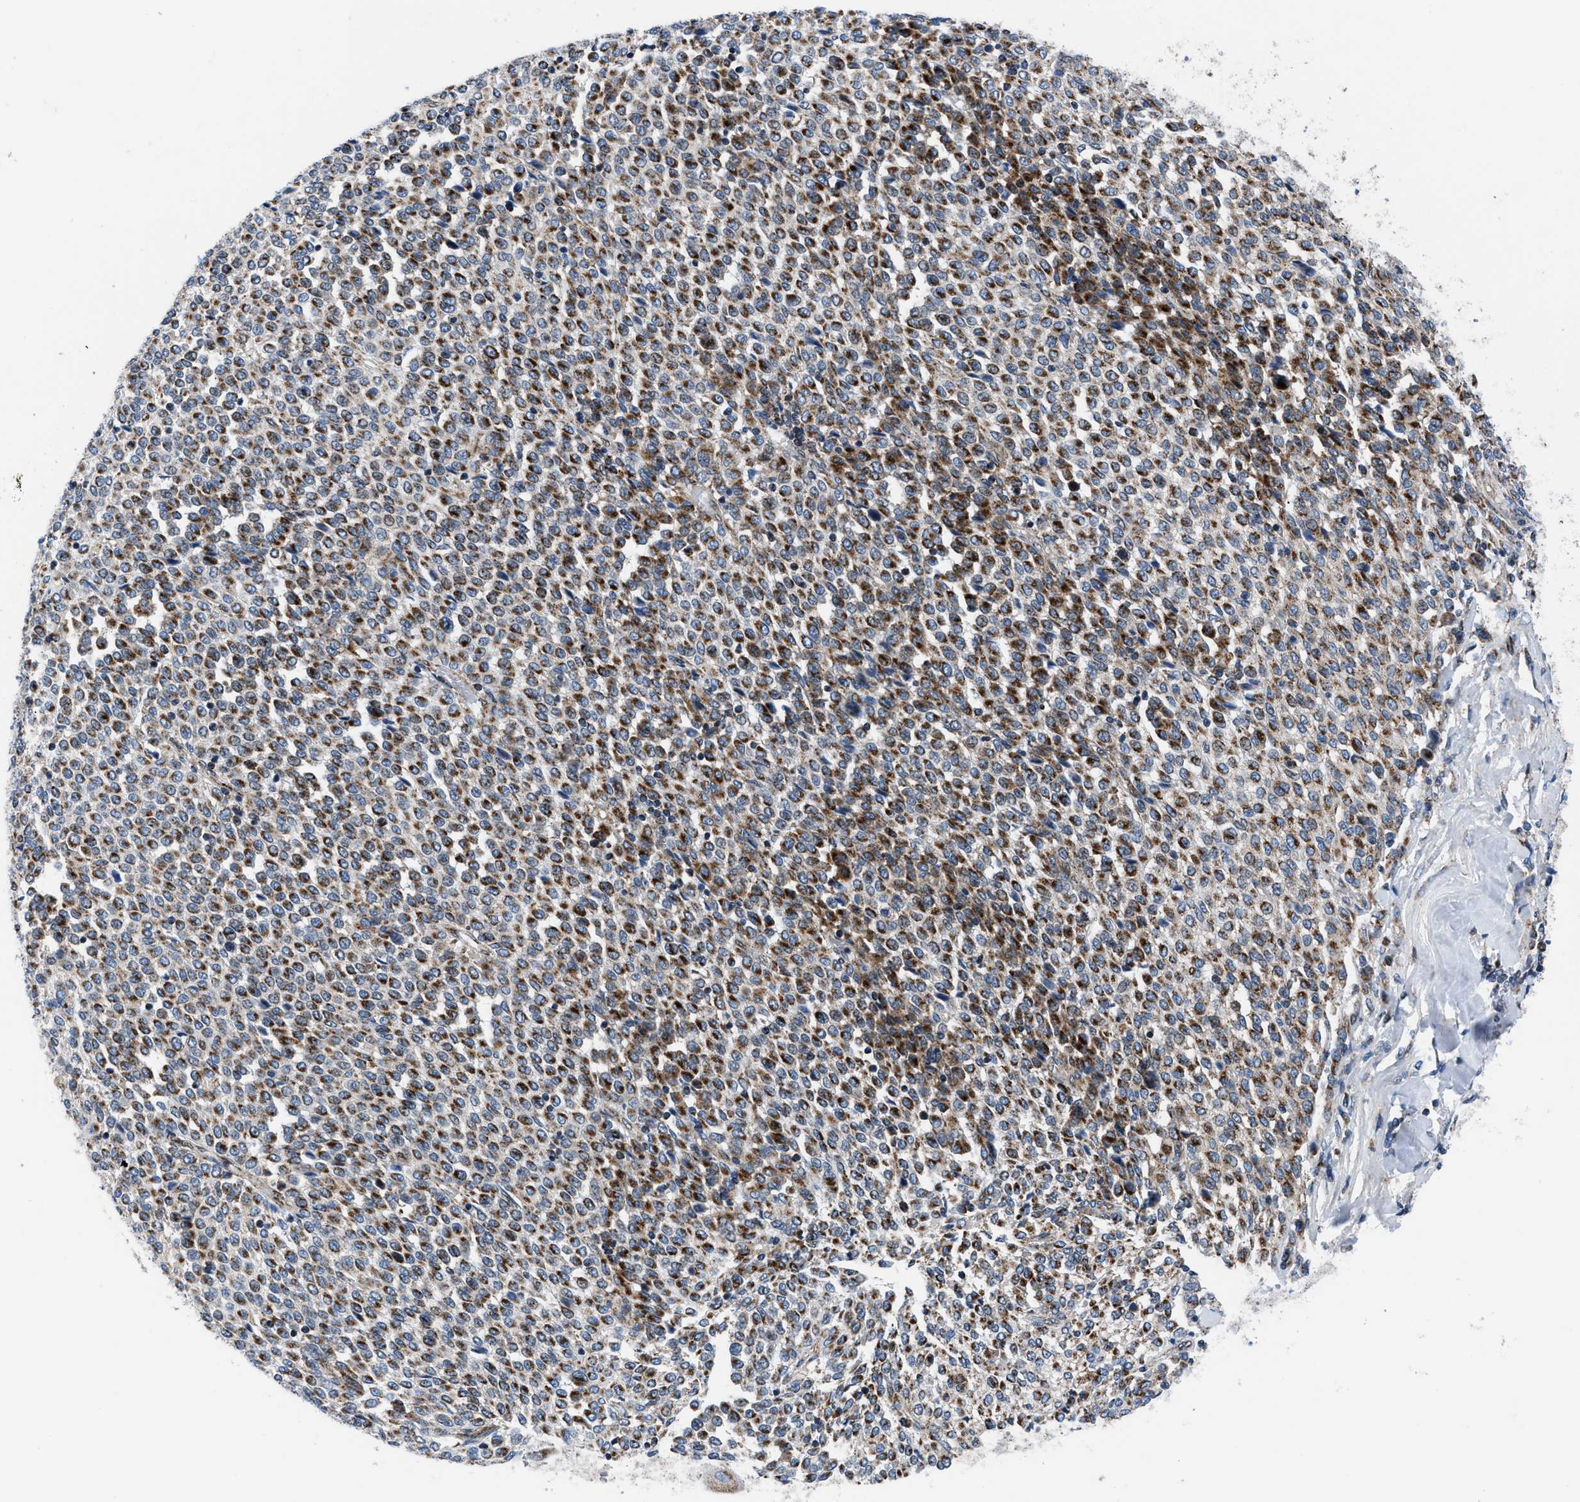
{"staining": {"intensity": "moderate", "quantity": ">75%", "location": "cytoplasmic/membranous"}, "tissue": "melanoma", "cell_type": "Tumor cells", "image_type": "cancer", "snomed": [{"axis": "morphology", "description": "Malignant melanoma, Metastatic site"}, {"axis": "topography", "description": "Pancreas"}], "caption": "A photomicrograph showing moderate cytoplasmic/membranous staining in approximately >75% of tumor cells in melanoma, as visualized by brown immunohistochemical staining.", "gene": "LMO2", "patient": {"sex": "female", "age": 30}}